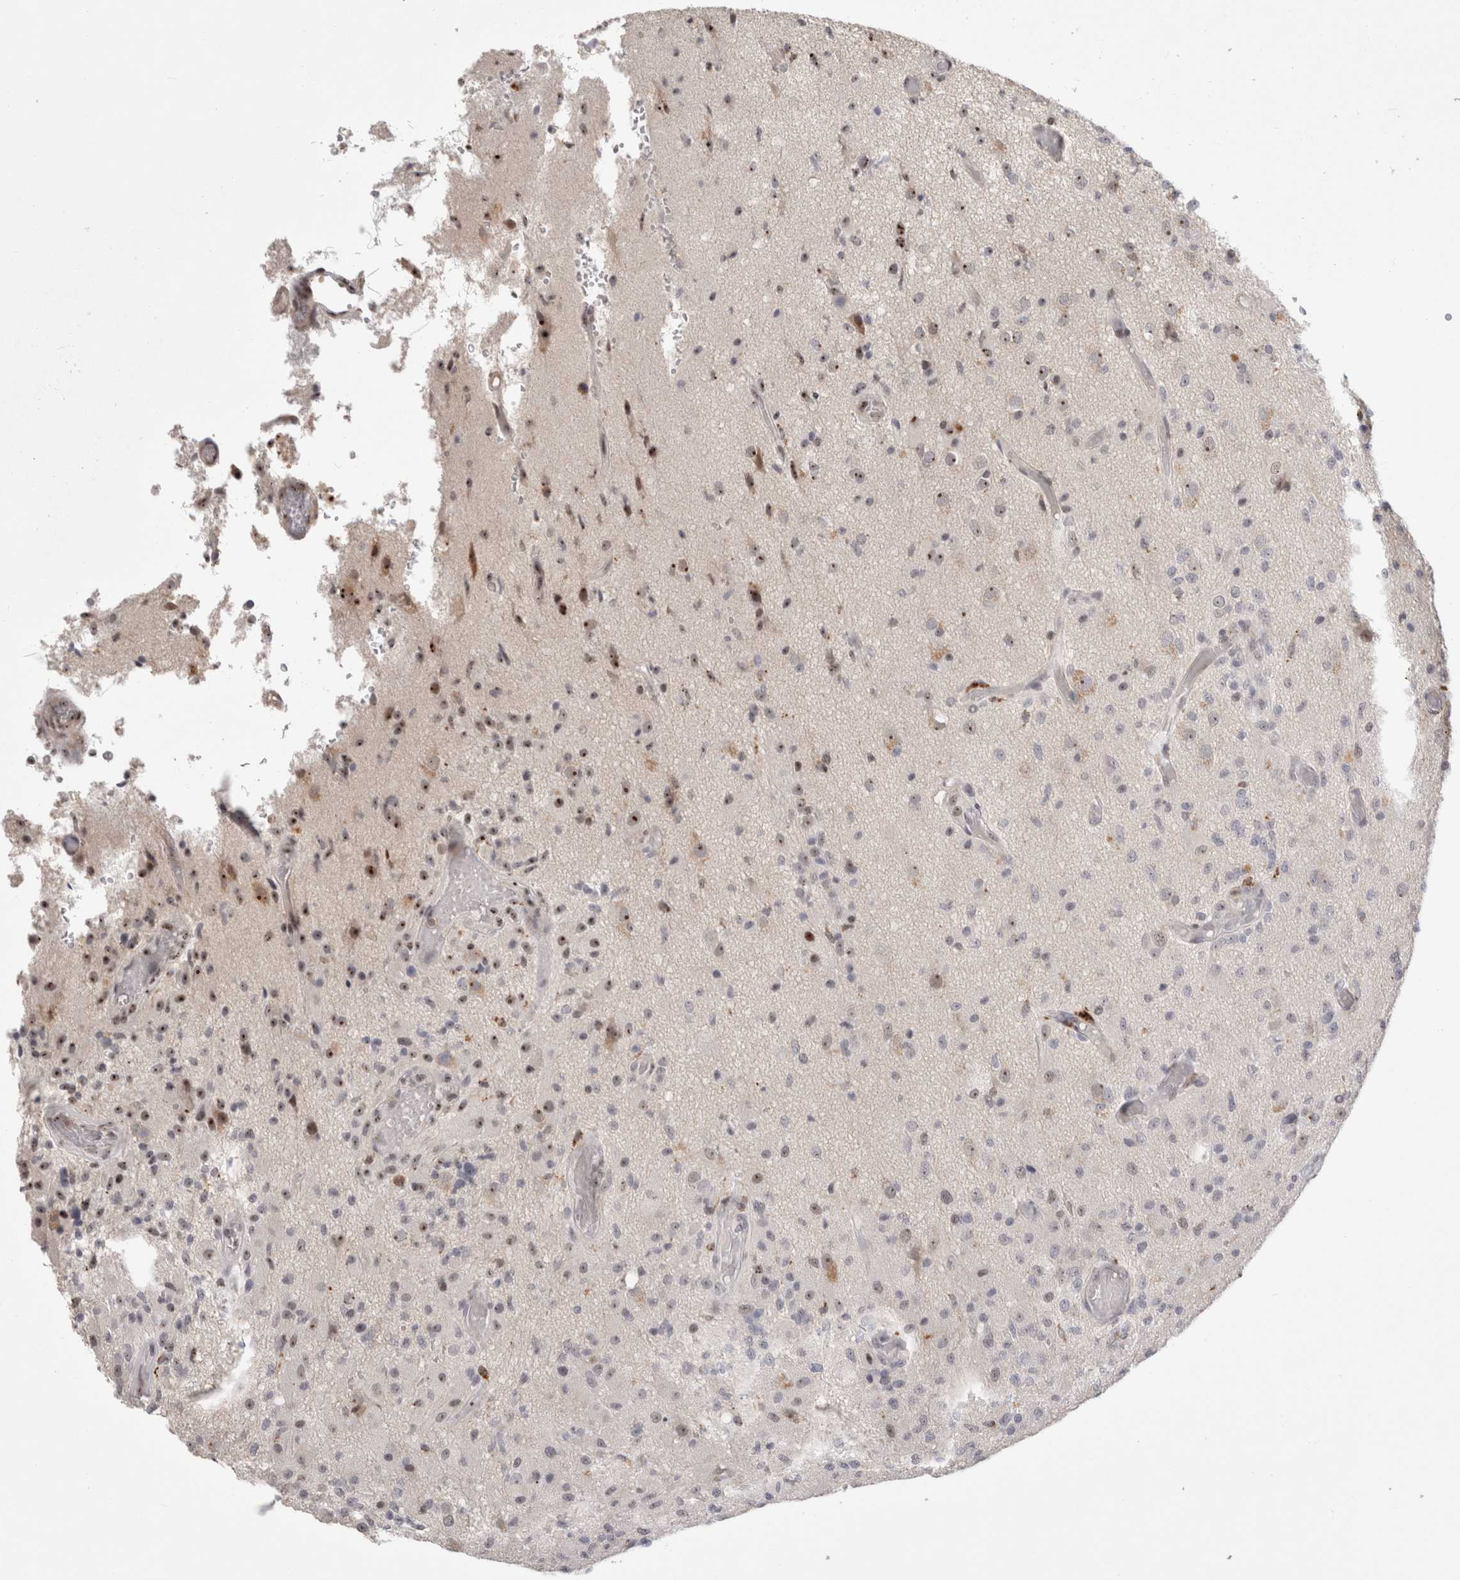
{"staining": {"intensity": "moderate", "quantity": "<25%", "location": "nuclear"}, "tissue": "glioma", "cell_type": "Tumor cells", "image_type": "cancer", "snomed": [{"axis": "morphology", "description": "Normal tissue, NOS"}, {"axis": "morphology", "description": "Glioma, malignant, High grade"}, {"axis": "topography", "description": "Cerebral cortex"}], "caption": "High-power microscopy captured an IHC photomicrograph of malignant glioma (high-grade), revealing moderate nuclear positivity in approximately <25% of tumor cells. (DAB = brown stain, brightfield microscopy at high magnification).", "gene": "SENP6", "patient": {"sex": "male", "age": 77}}